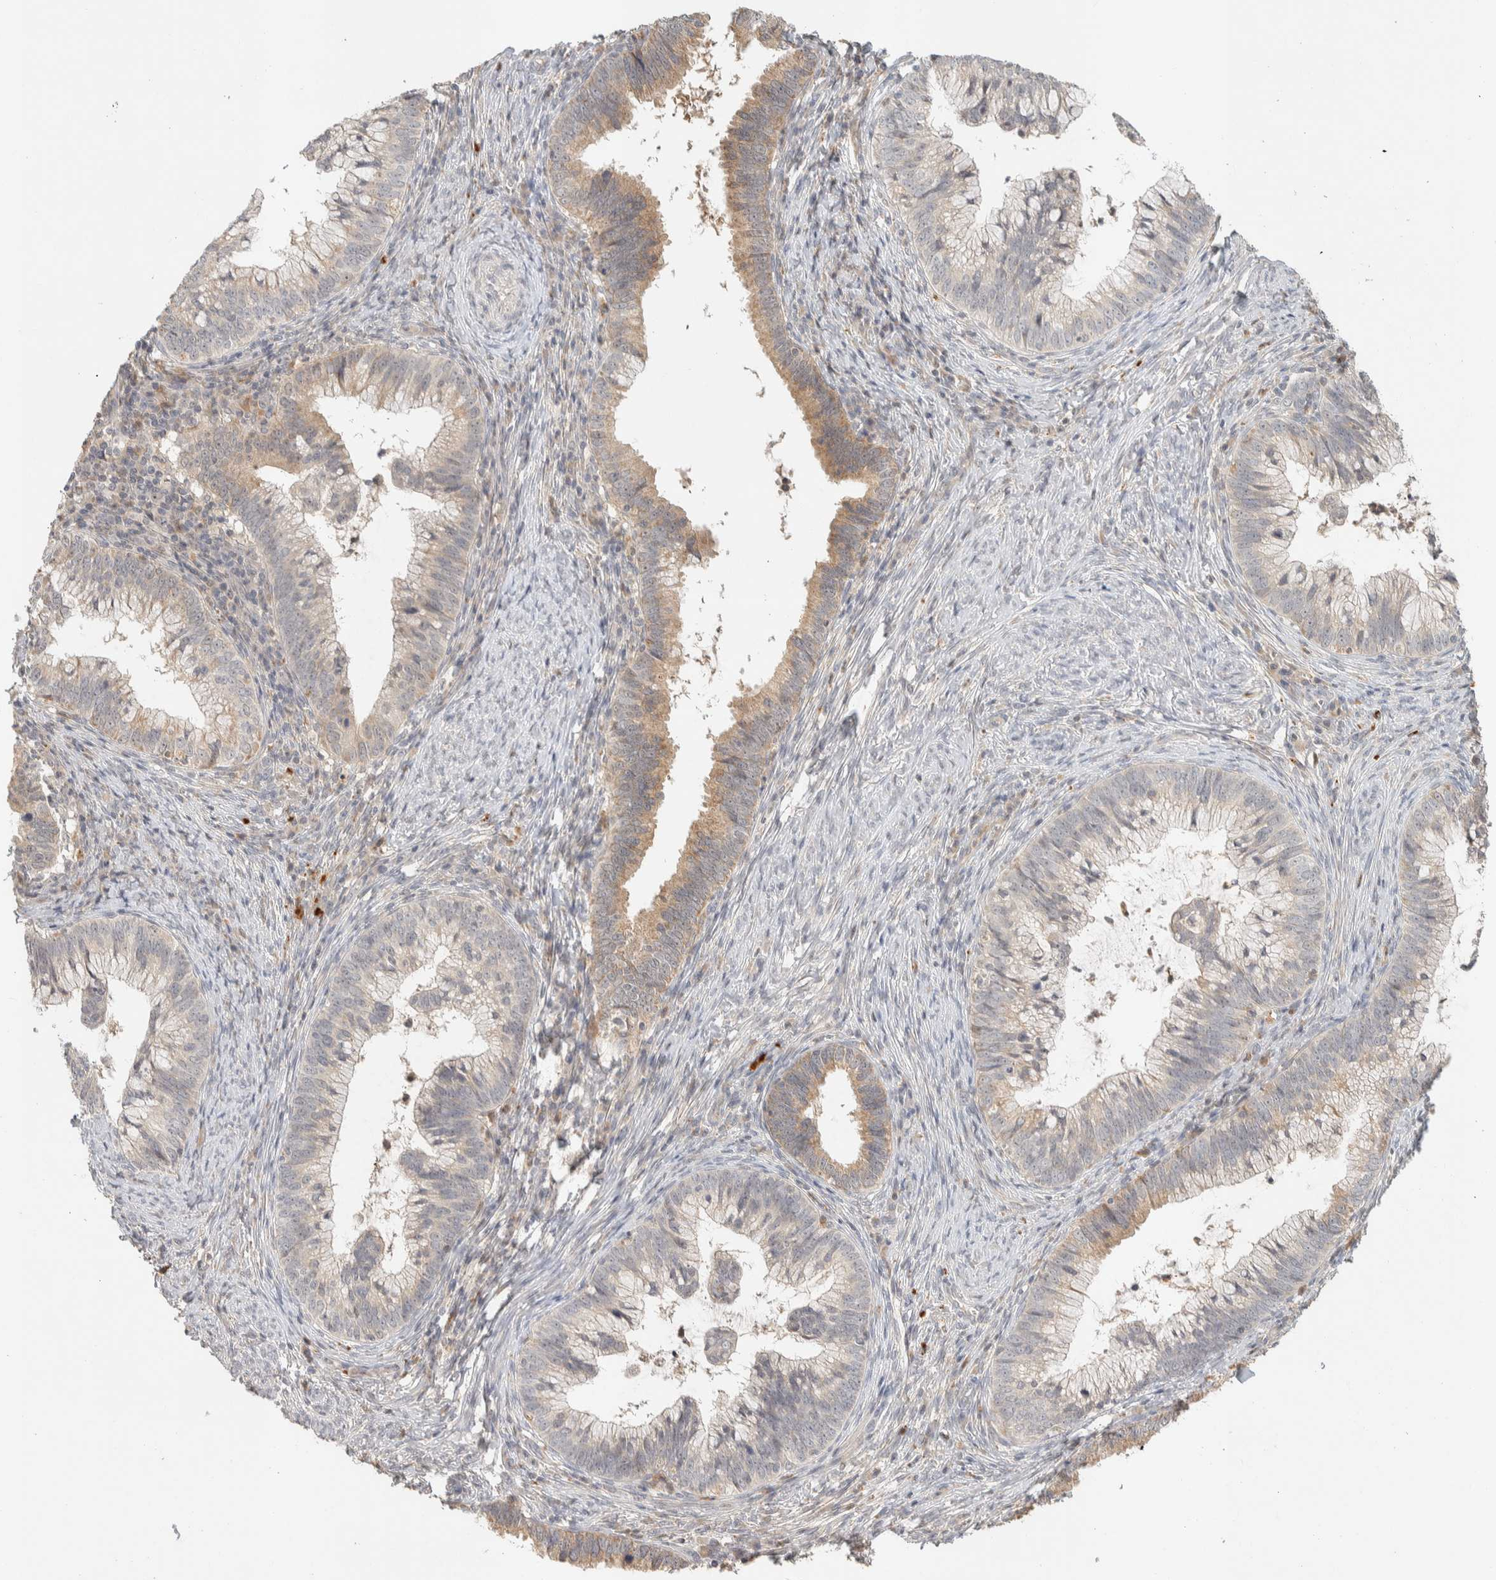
{"staining": {"intensity": "weak", "quantity": "25%-75%", "location": "cytoplasmic/membranous"}, "tissue": "cervical cancer", "cell_type": "Tumor cells", "image_type": "cancer", "snomed": [{"axis": "morphology", "description": "Adenocarcinoma, NOS"}, {"axis": "topography", "description": "Cervix"}], "caption": "Tumor cells reveal weak cytoplasmic/membranous expression in approximately 25%-75% of cells in adenocarcinoma (cervical).", "gene": "ITPA", "patient": {"sex": "female", "age": 36}}